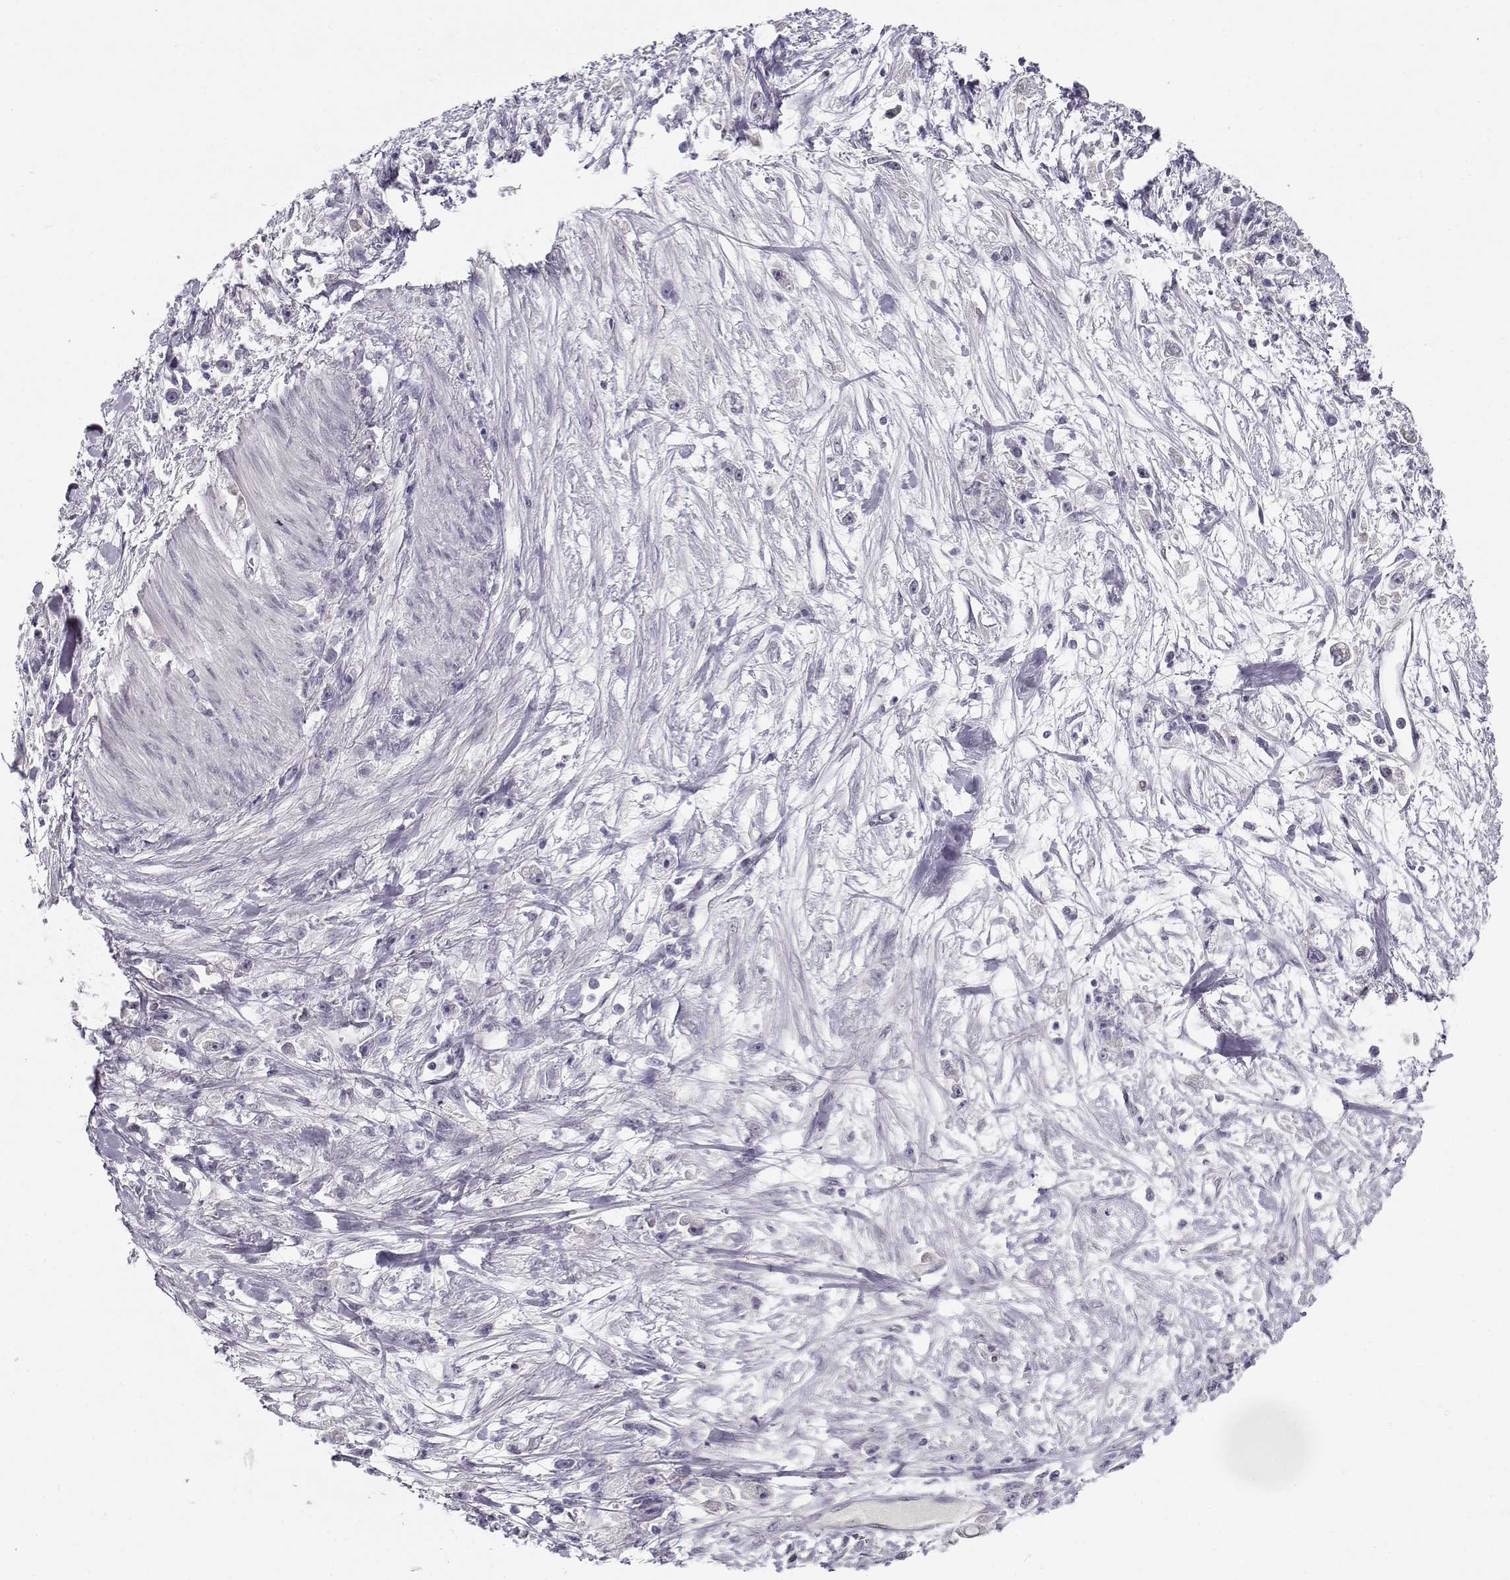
{"staining": {"intensity": "negative", "quantity": "none", "location": "none"}, "tissue": "stomach cancer", "cell_type": "Tumor cells", "image_type": "cancer", "snomed": [{"axis": "morphology", "description": "Adenocarcinoma, NOS"}, {"axis": "topography", "description": "Stomach"}], "caption": "IHC histopathology image of stomach cancer (adenocarcinoma) stained for a protein (brown), which shows no staining in tumor cells.", "gene": "C16orf86", "patient": {"sex": "female", "age": 59}}